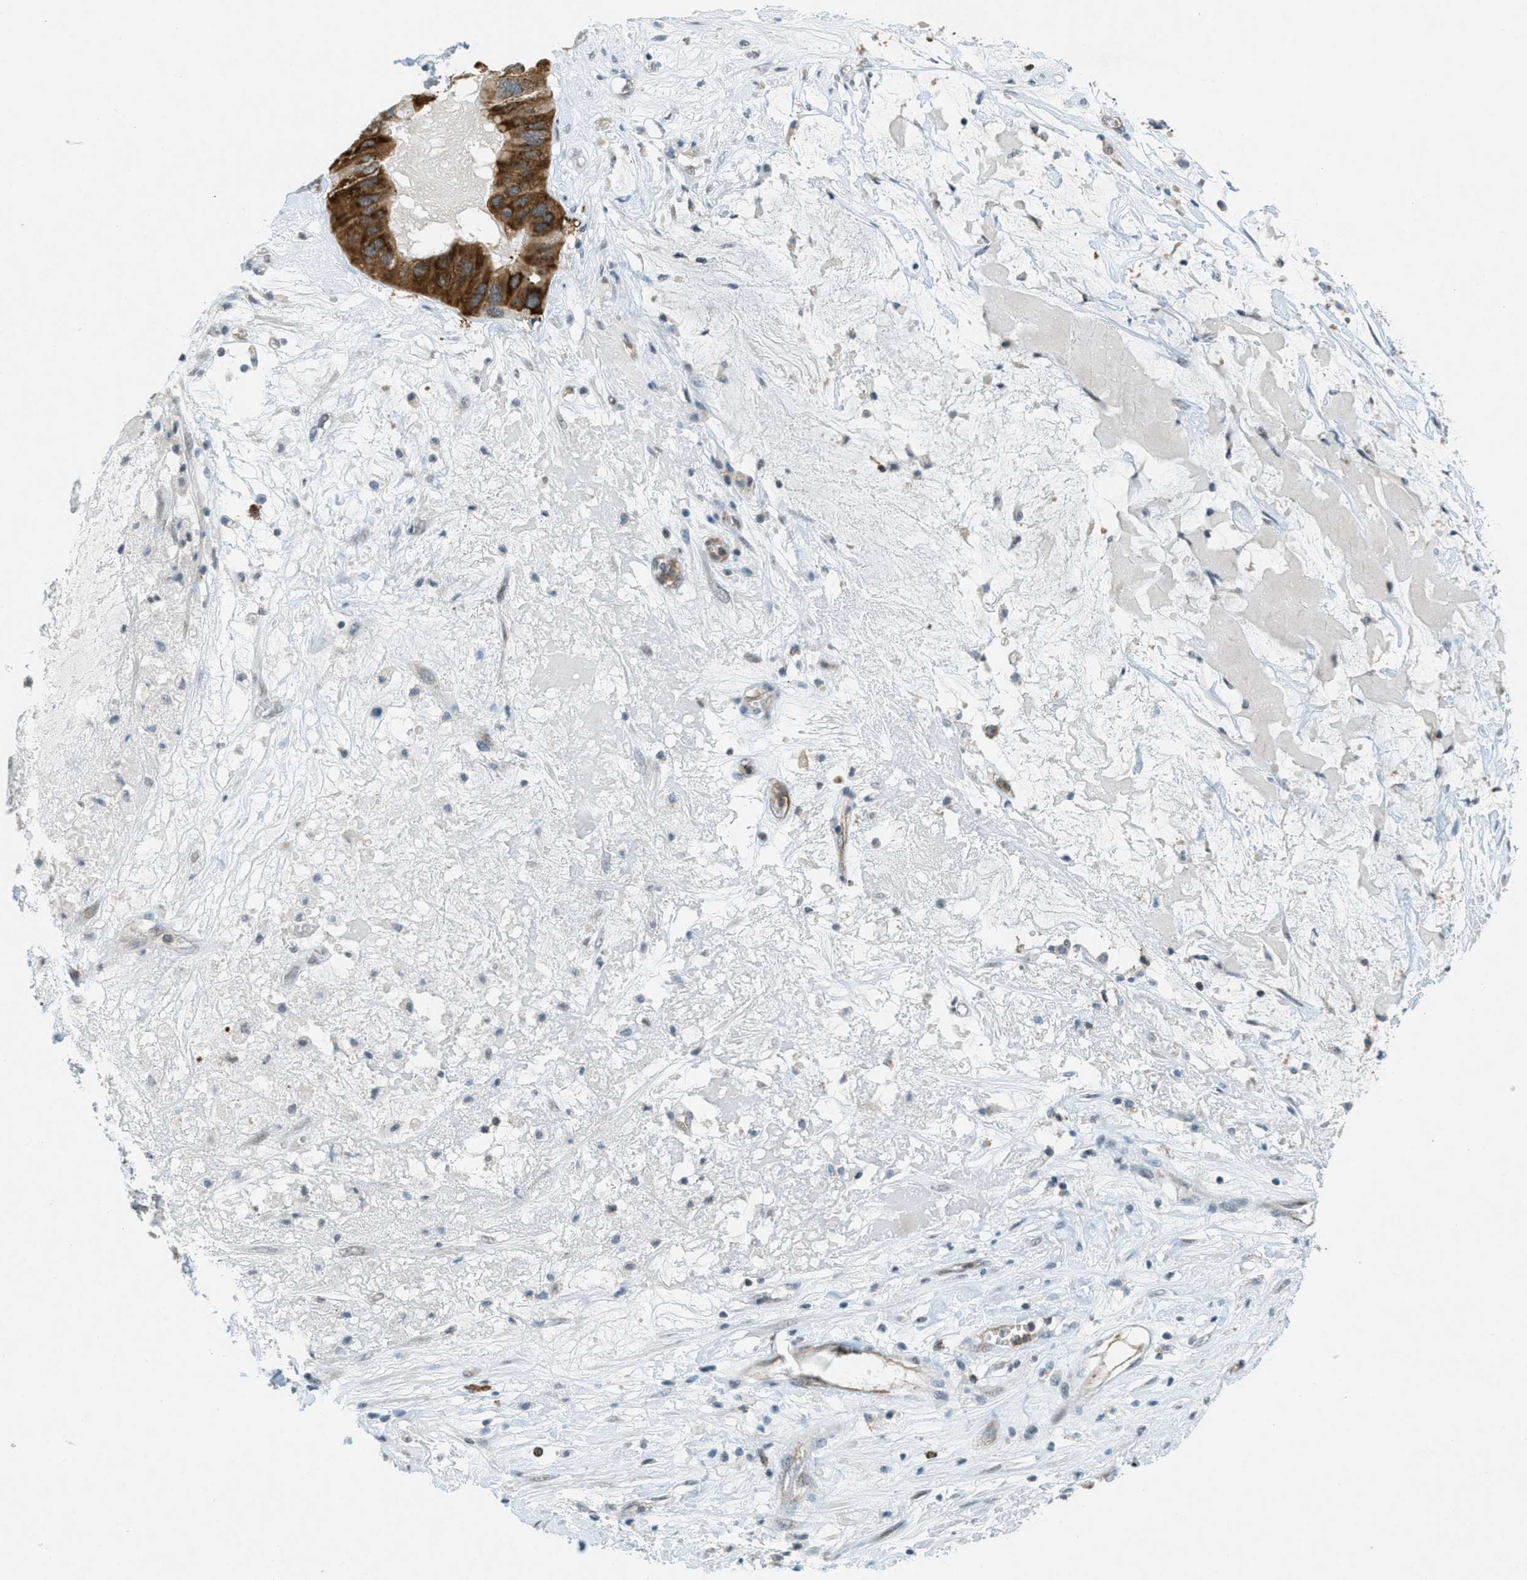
{"staining": {"intensity": "strong", "quantity": ">75%", "location": "cytoplasmic/membranous"}, "tissue": "ovarian cancer", "cell_type": "Tumor cells", "image_type": "cancer", "snomed": [{"axis": "morphology", "description": "Cystadenocarcinoma, mucinous, NOS"}, {"axis": "topography", "description": "Ovary"}], "caption": "This micrograph exhibits IHC staining of human ovarian cancer, with high strong cytoplasmic/membranous expression in approximately >75% of tumor cells.", "gene": "FYN", "patient": {"sex": "female", "age": 80}}